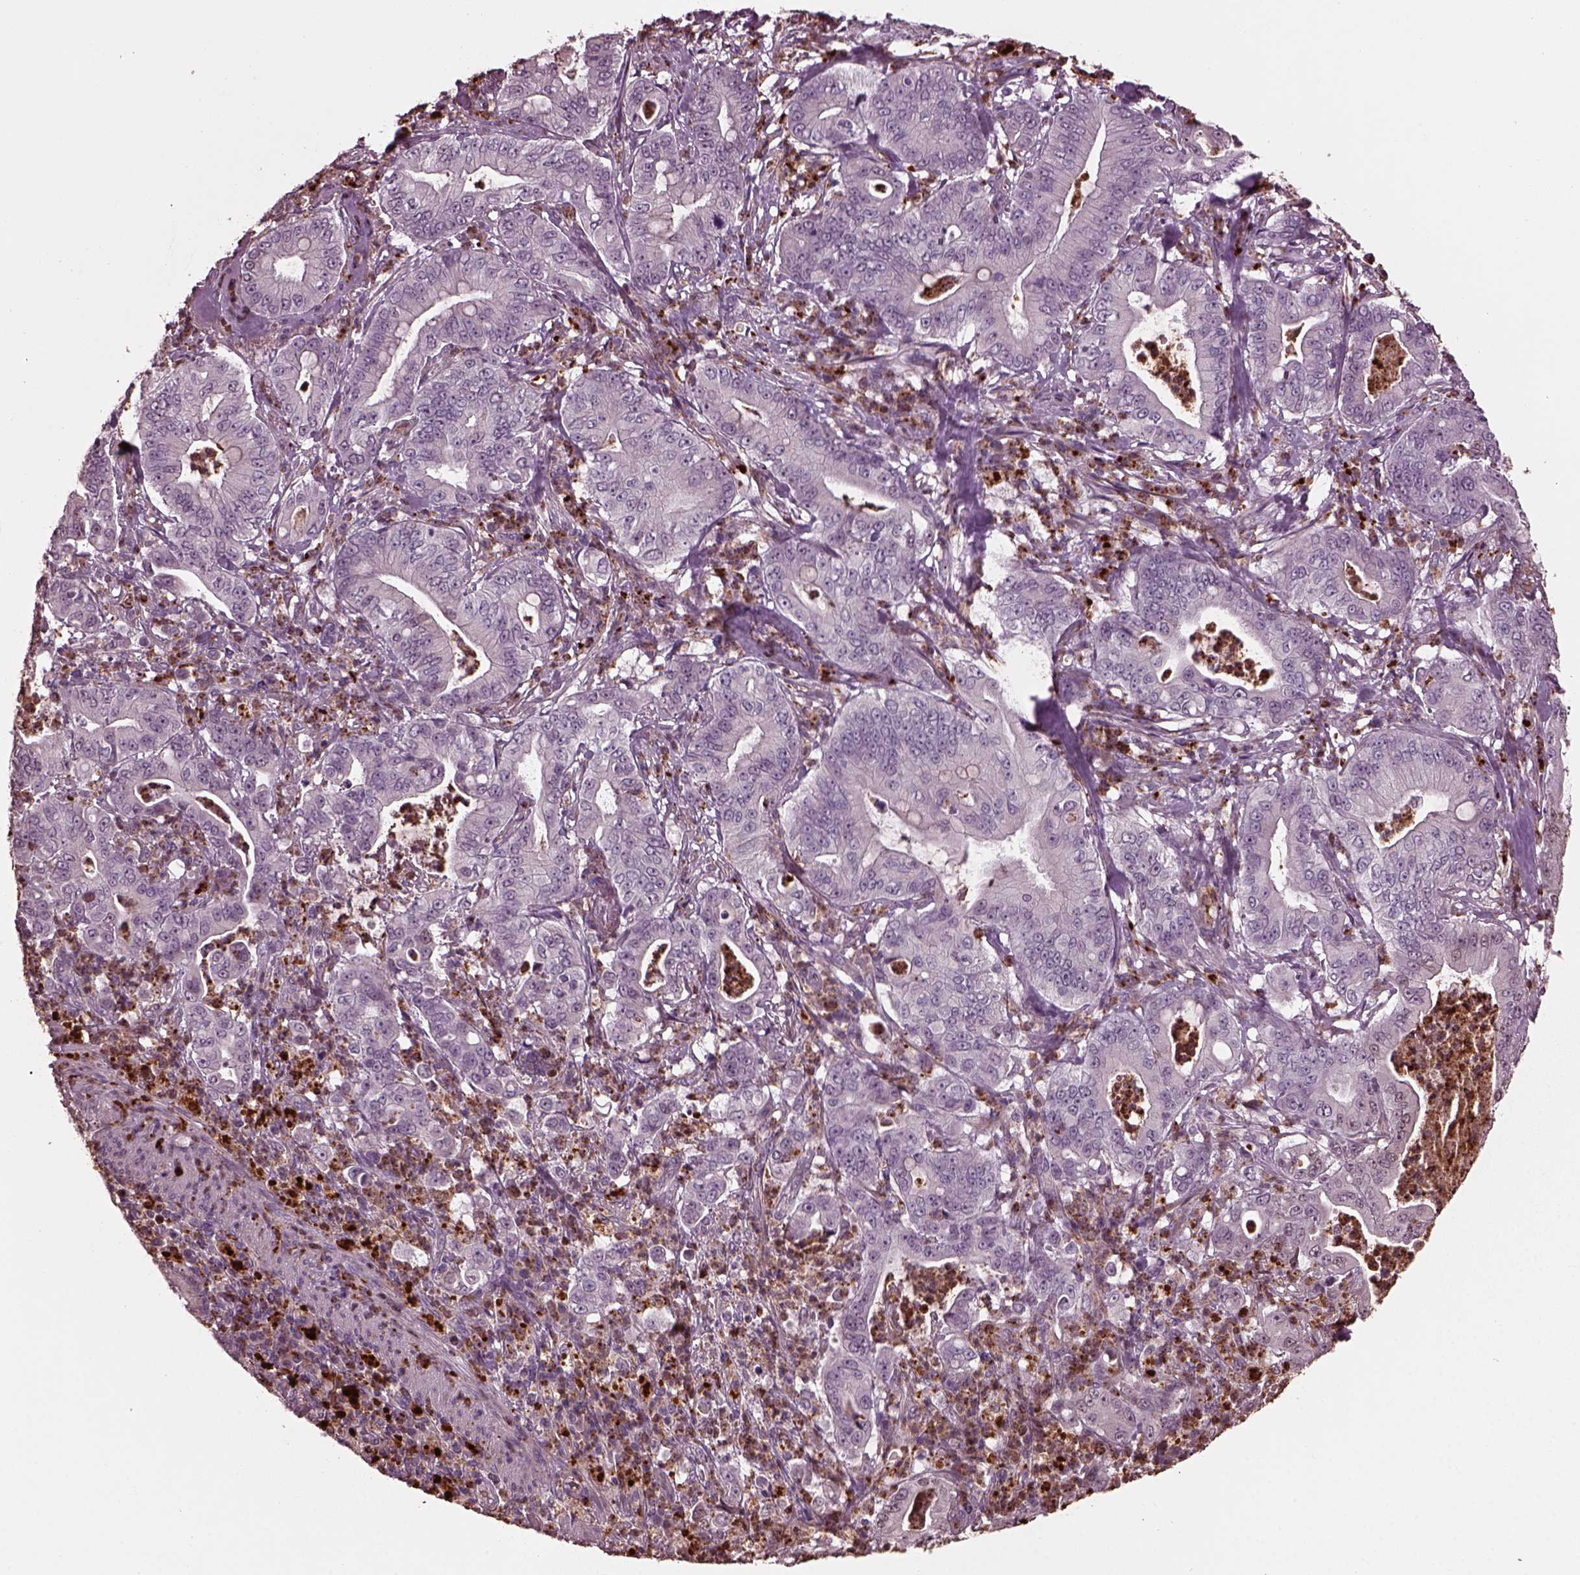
{"staining": {"intensity": "negative", "quantity": "none", "location": "none"}, "tissue": "pancreatic cancer", "cell_type": "Tumor cells", "image_type": "cancer", "snomed": [{"axis": "morphology", "description": "Adenocarcinoma, NOS"}, {"axis": "topography", "description": "Pancreas"}], "caption": "DAB immunohistochemical staining of pancreatic adenocarcinoma shows no significant positivity in tumor cells.", "gene": "RUFY3", "patient": {"sex": "male", "age": 71}}